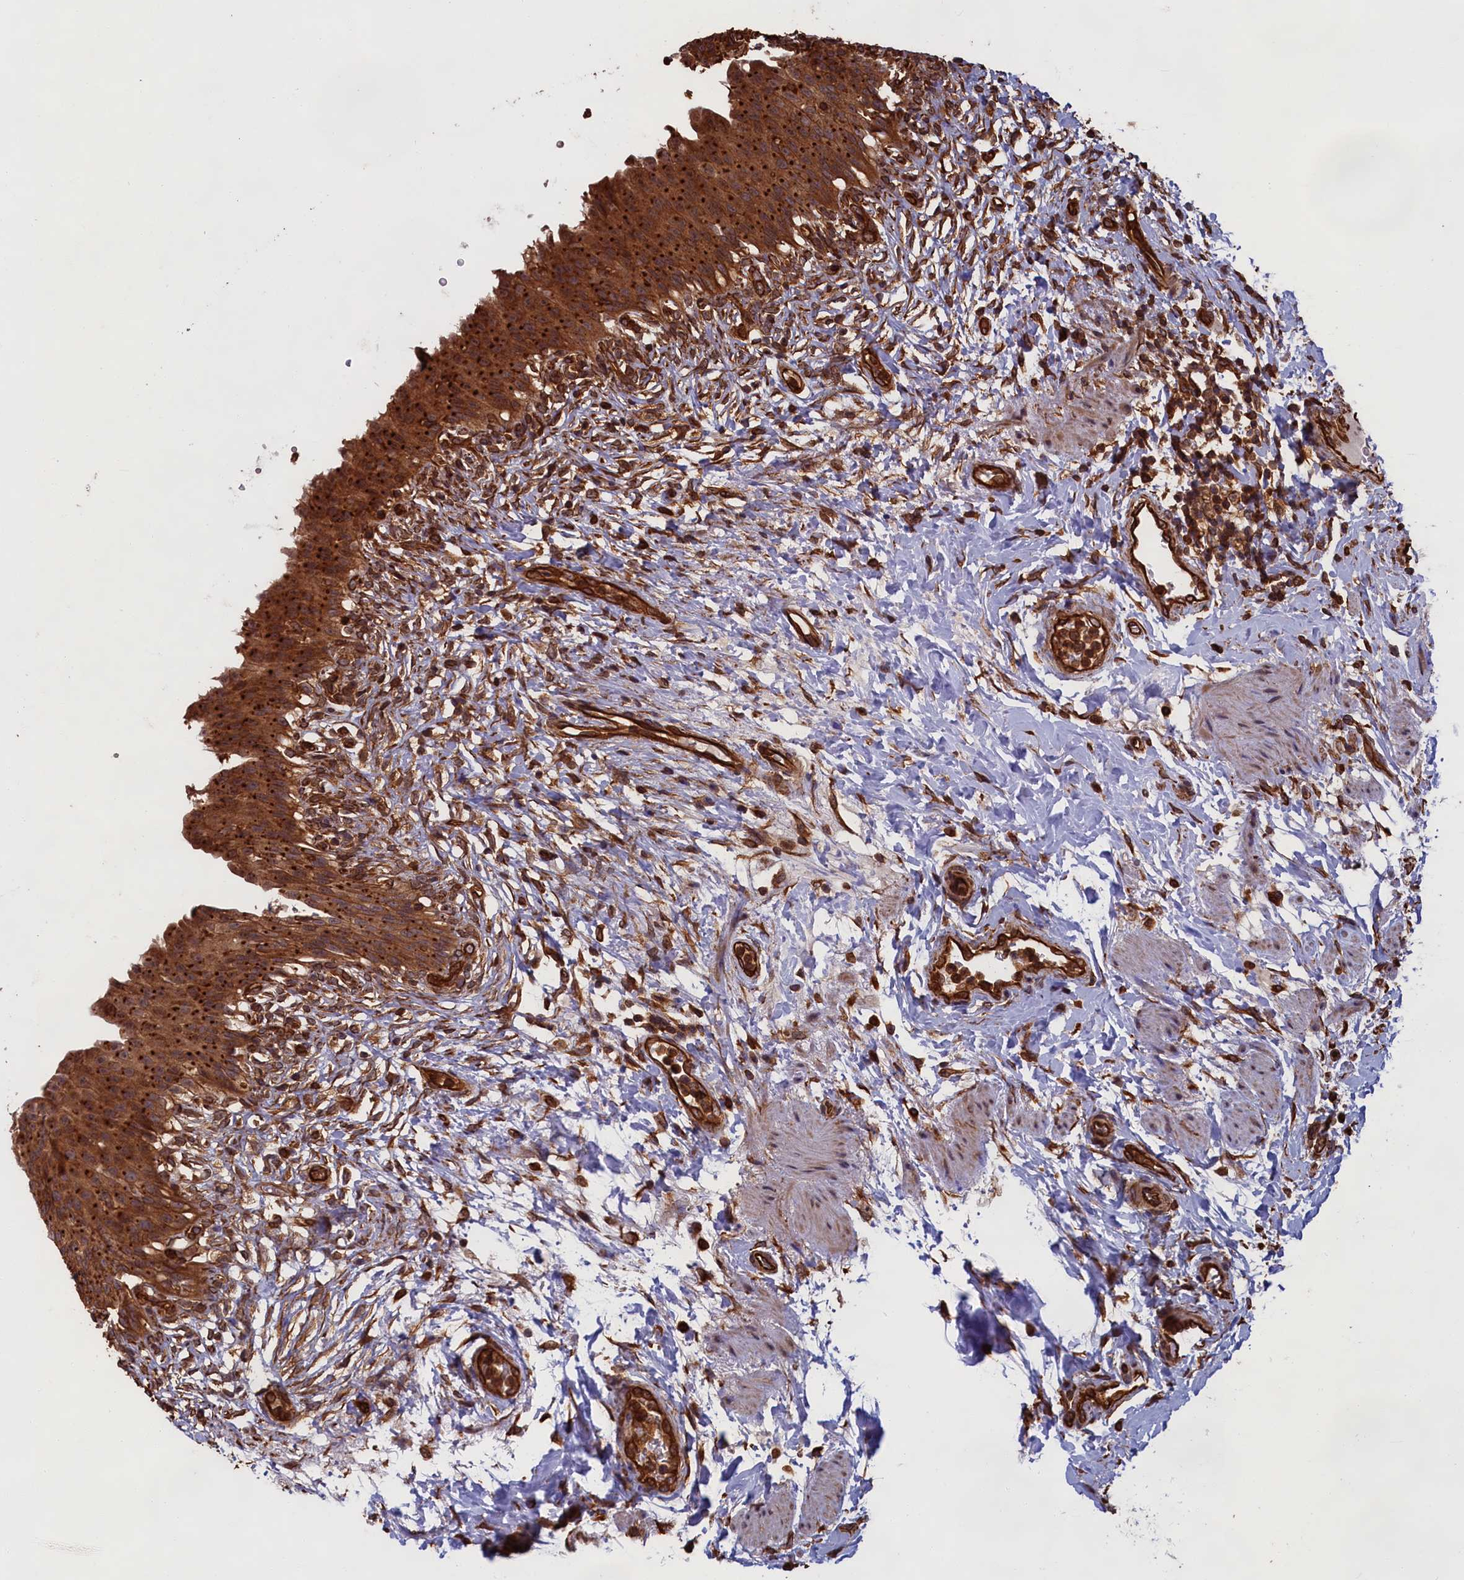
{"staining": {"intensity": "strong", "quantity": ">75%", "location": "cytoplasmic/membranous"}, "tissue": "urinary bladder", "cell_type": "Urothelial cells", "image_type": "normal", "snomed": [{"axis": "morphology", "description": "Normal tissue, NOS"}, {"axis": "topography", "description": "Urinary bladder"}], "caption": "Benign urinary bladder shows strong cytoplasmic/membranous expression in about >75% of urothelial cells.", "gene": "CCDC124", "patient": {"sex": "female", "age": 60}}